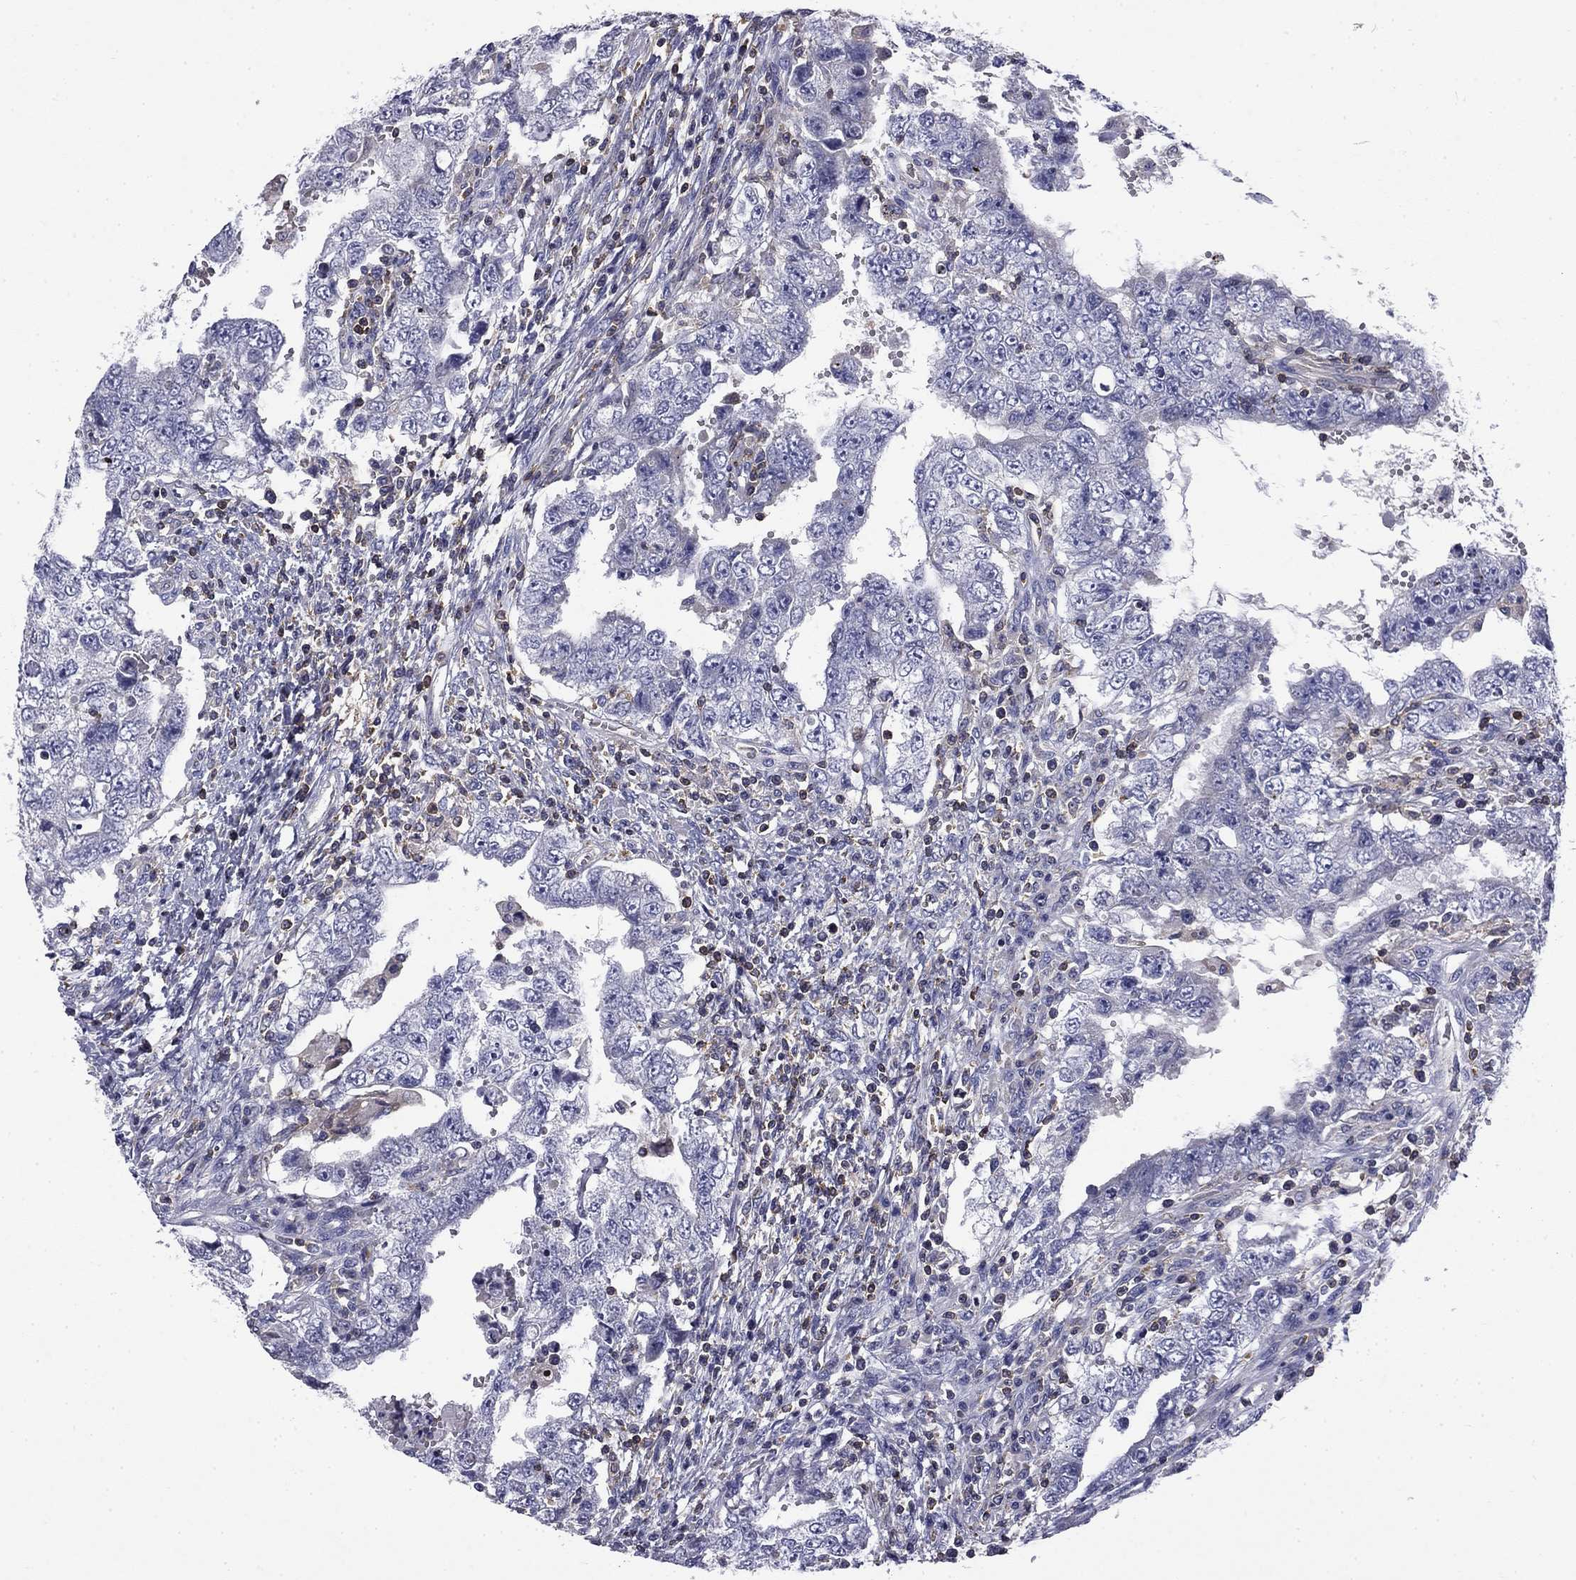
{"staining": {"intensity": "negative", "quantity": "none", "location": "none"}, "tissue": "testis cancer", "cell_type": "Tumor cells", "image_type": "cancer", "snomed": [{"axis": "morphology", "description": "Carcinoma, Embryonal, NOS"}, {"axis": "topography", "description": "Testis"}], "caption": "Tumor cells are negative for brown protein staining in testis cancer (embryonal carcinoma).", "gene": "ARHGAP45", "patient": {"sex": "male", "age": 26}}